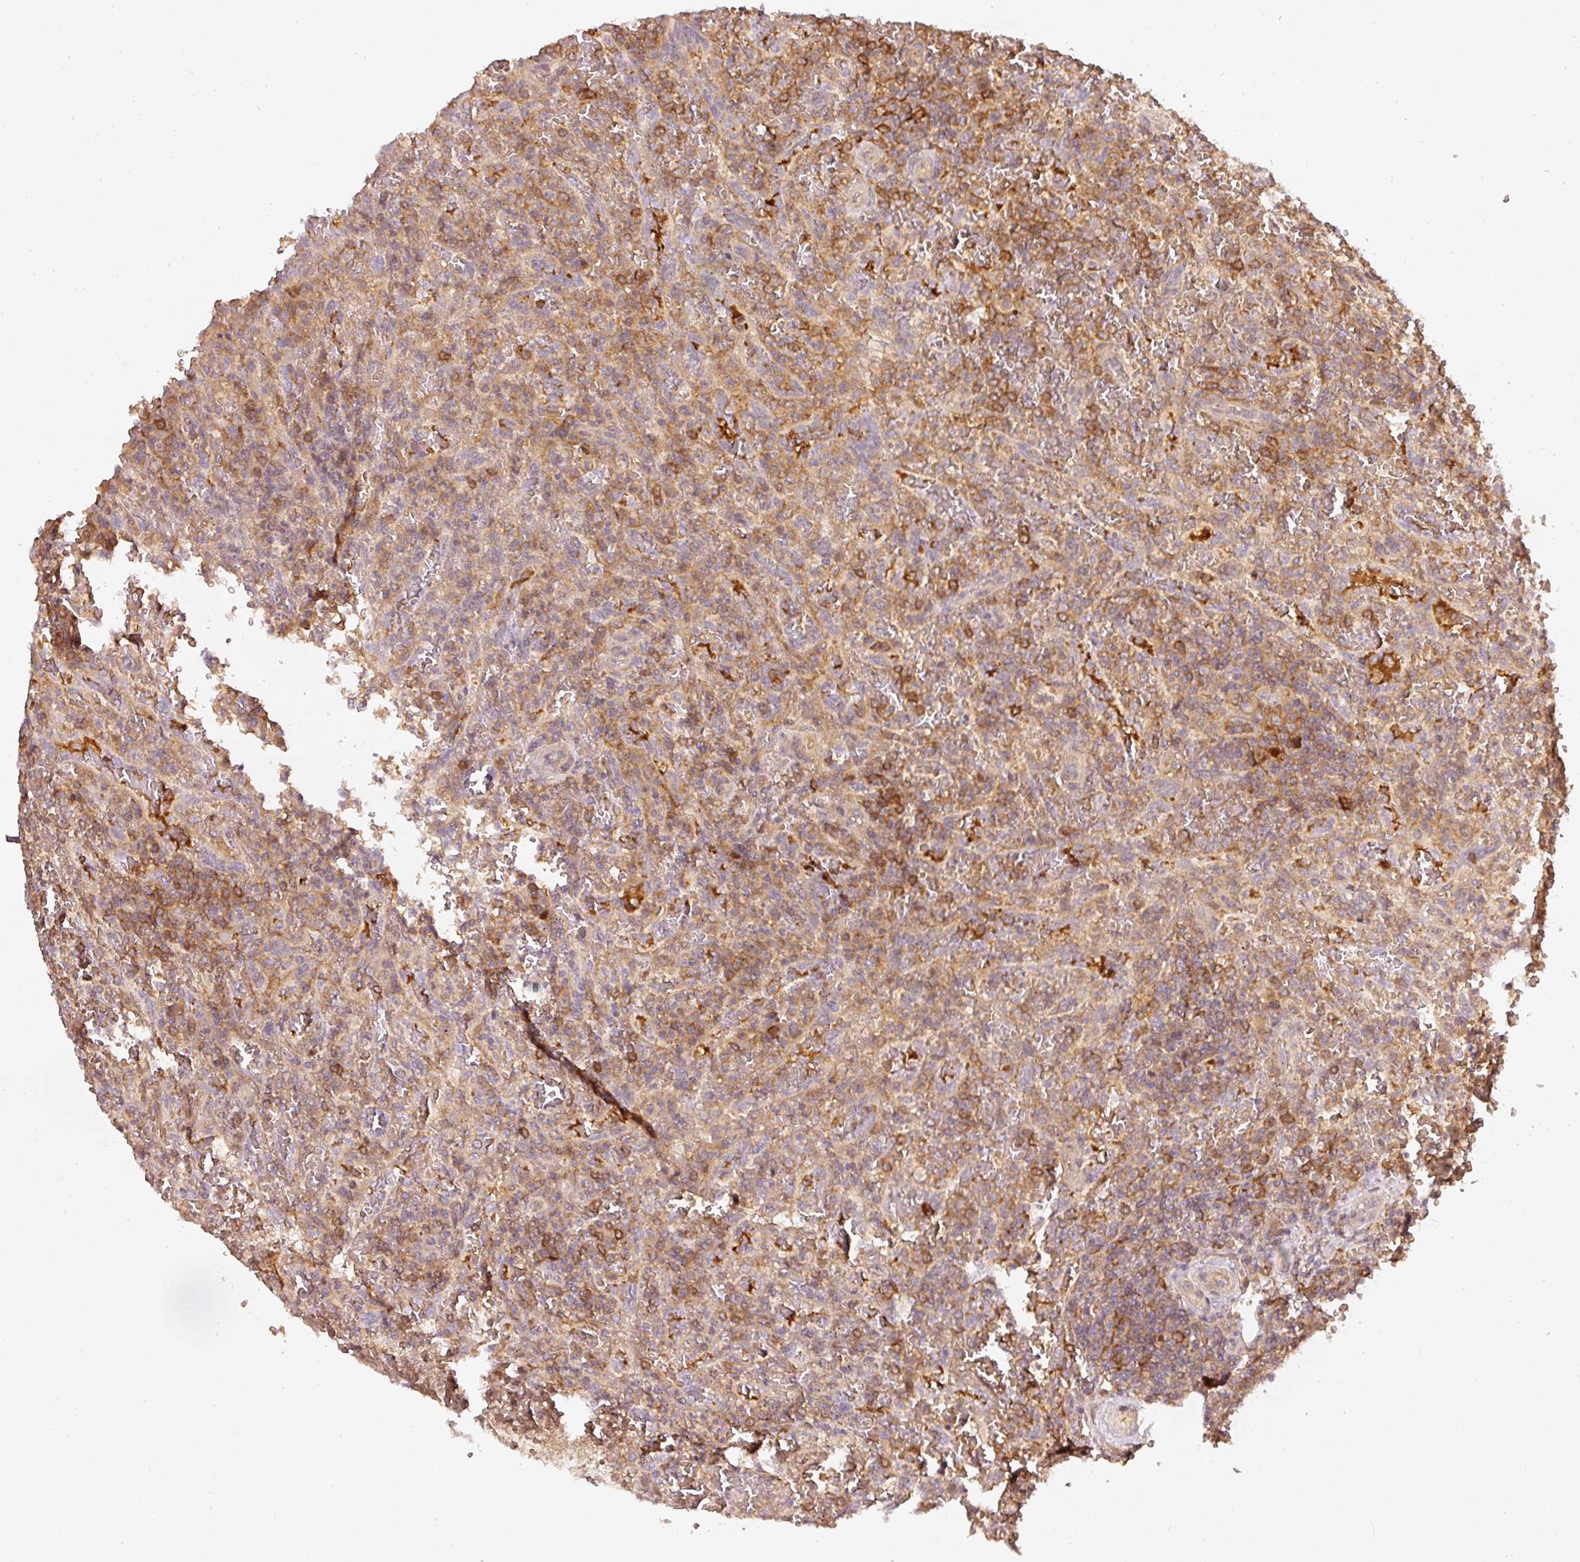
{"staining": {"intensity": "moderate", "quantity": ">75%", "location": "cytoplasmic/membranous"}, "tissue": "lymphoma", "cell_type": "Tumor cells", "image_type": "cancer", "snomed": [{"axis": "morphology", "description": "Malignant lymphoma, non-Hodgkin's type, Low grade"}, {"axis": "topography", "description": "Spleen"}], "caption": "A medium amount of moderate cytoplasmic/membranous positivity is appreciated in about >75% of tumor cells in malignant lymphoma, non-Hodgkin's type (low-grade) tissue.", "gene": "ASMTL", "patient": {"sex": "female", "age": 64}}